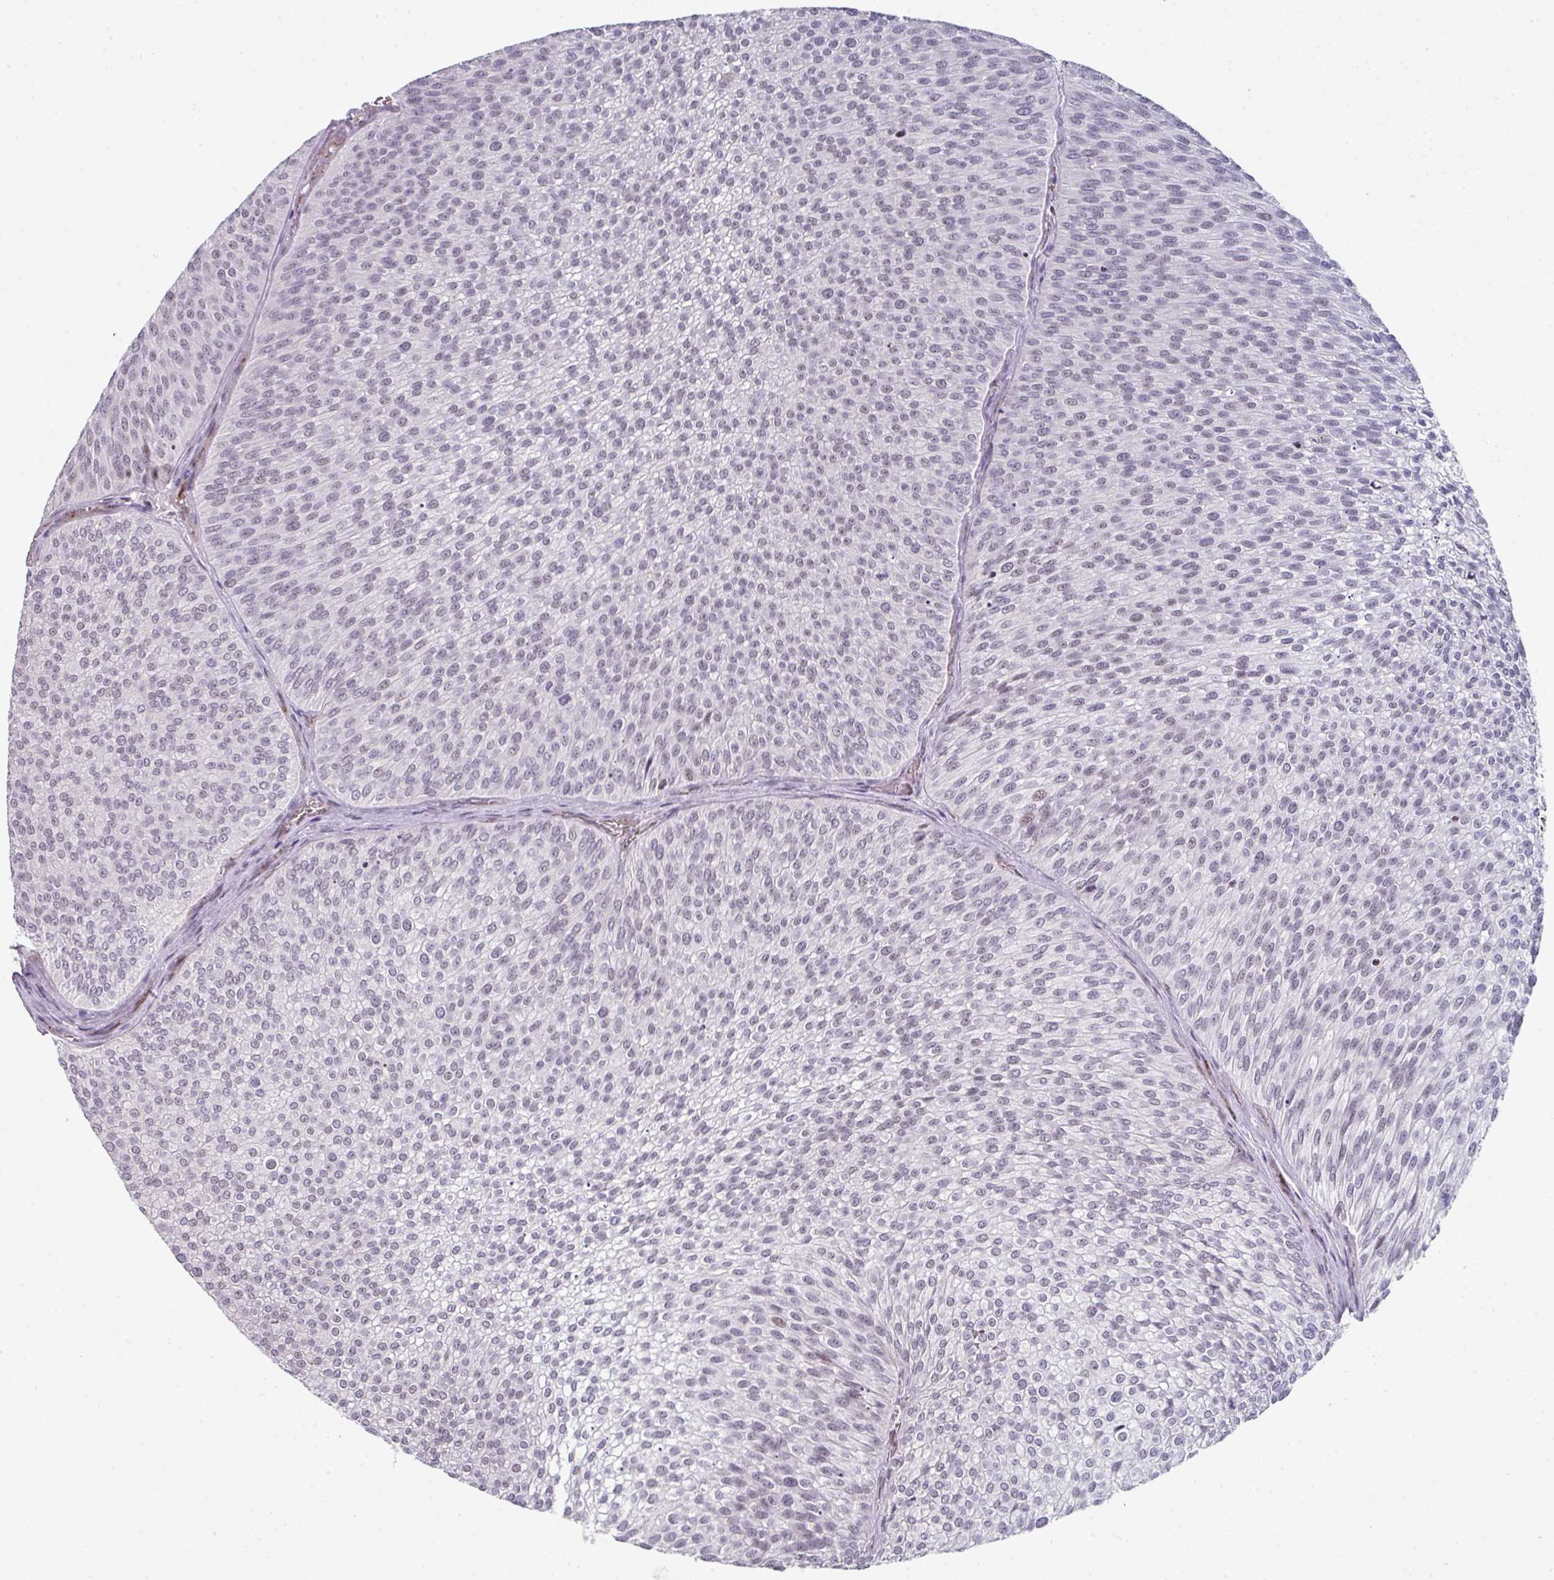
{"staining": {"intensity": "weak", "quantity": "<25%", "location": "nuclear"}, "tissue": "urothelial cancer", "cell_type": "Tumor cells", "image_type": "cancer", "snomed": [{"axis": "morphology", "description": "Urothelial carcinoma, Low grade"}, {"axis": "topography", "description": "Urinary bladder"}], "caption": "Human low-grade urothelial carcinoma stained for a protein using immunohistochemistry (IHC) reveals no expression in tumor cells.", "gene": "SIDT2", "patient": {"sex": "male", "age": 91}}